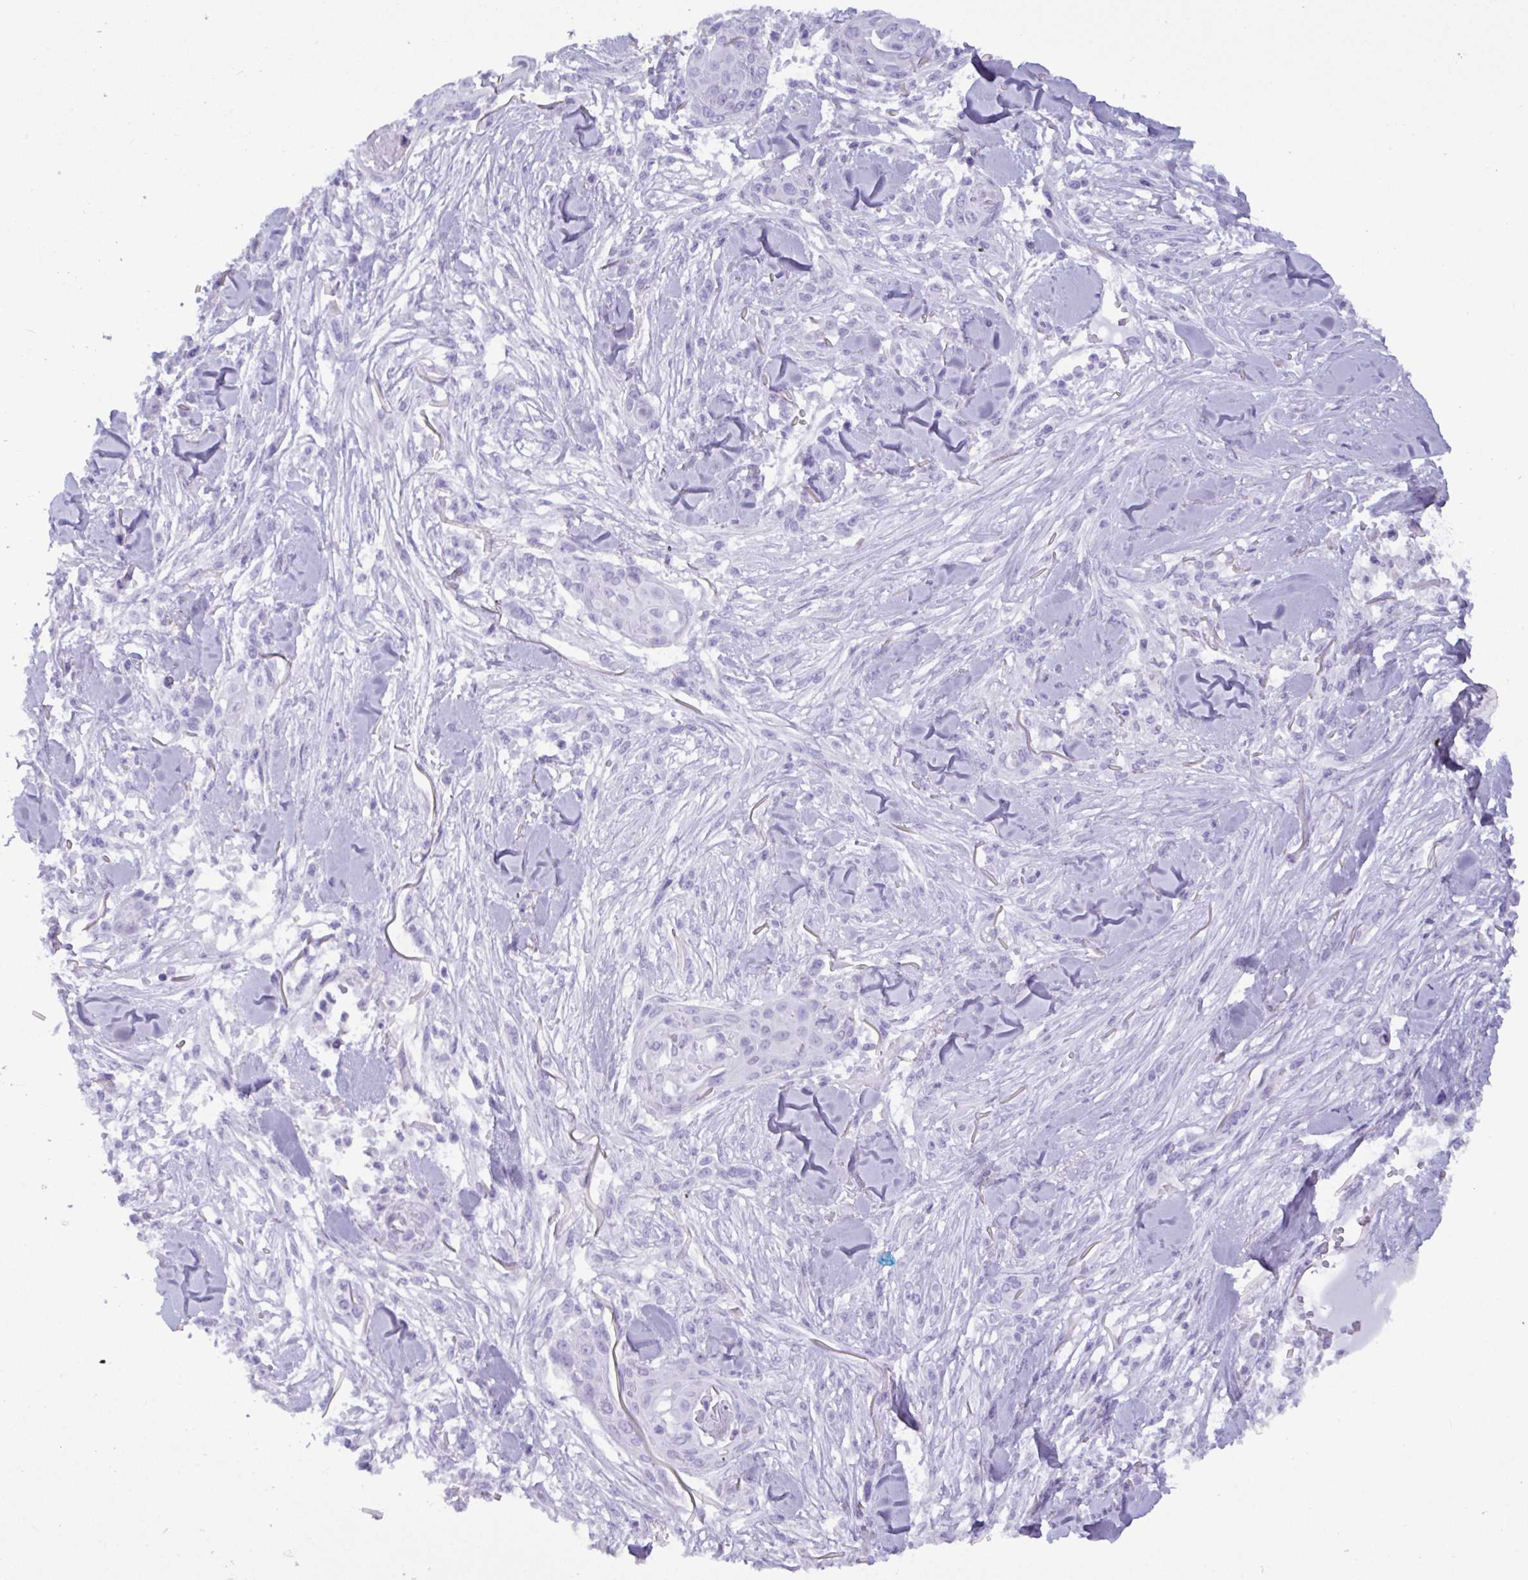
{"staining": {"intensity": "negative", "quantity": "none", "location": "none"}, "tissue": "skin cancer", "cell_type": "Tumor cells", "image_type": "cancer", "snomed": [{"axis": "morphology", "description": "Squamous cell carcinoma, NOS"}, {"axis": "topography", "description": "Skin"}], "caption": "The histopathology image demonstrates no significant staining in tumor cells of squamous cell carcinoma (skin). (DAB immunohistochemistry (IHC) visualized using brightfield microscopy, high magnification).", "gene": "C4orf33", "patient": {"sex": "female", "age": 59}}